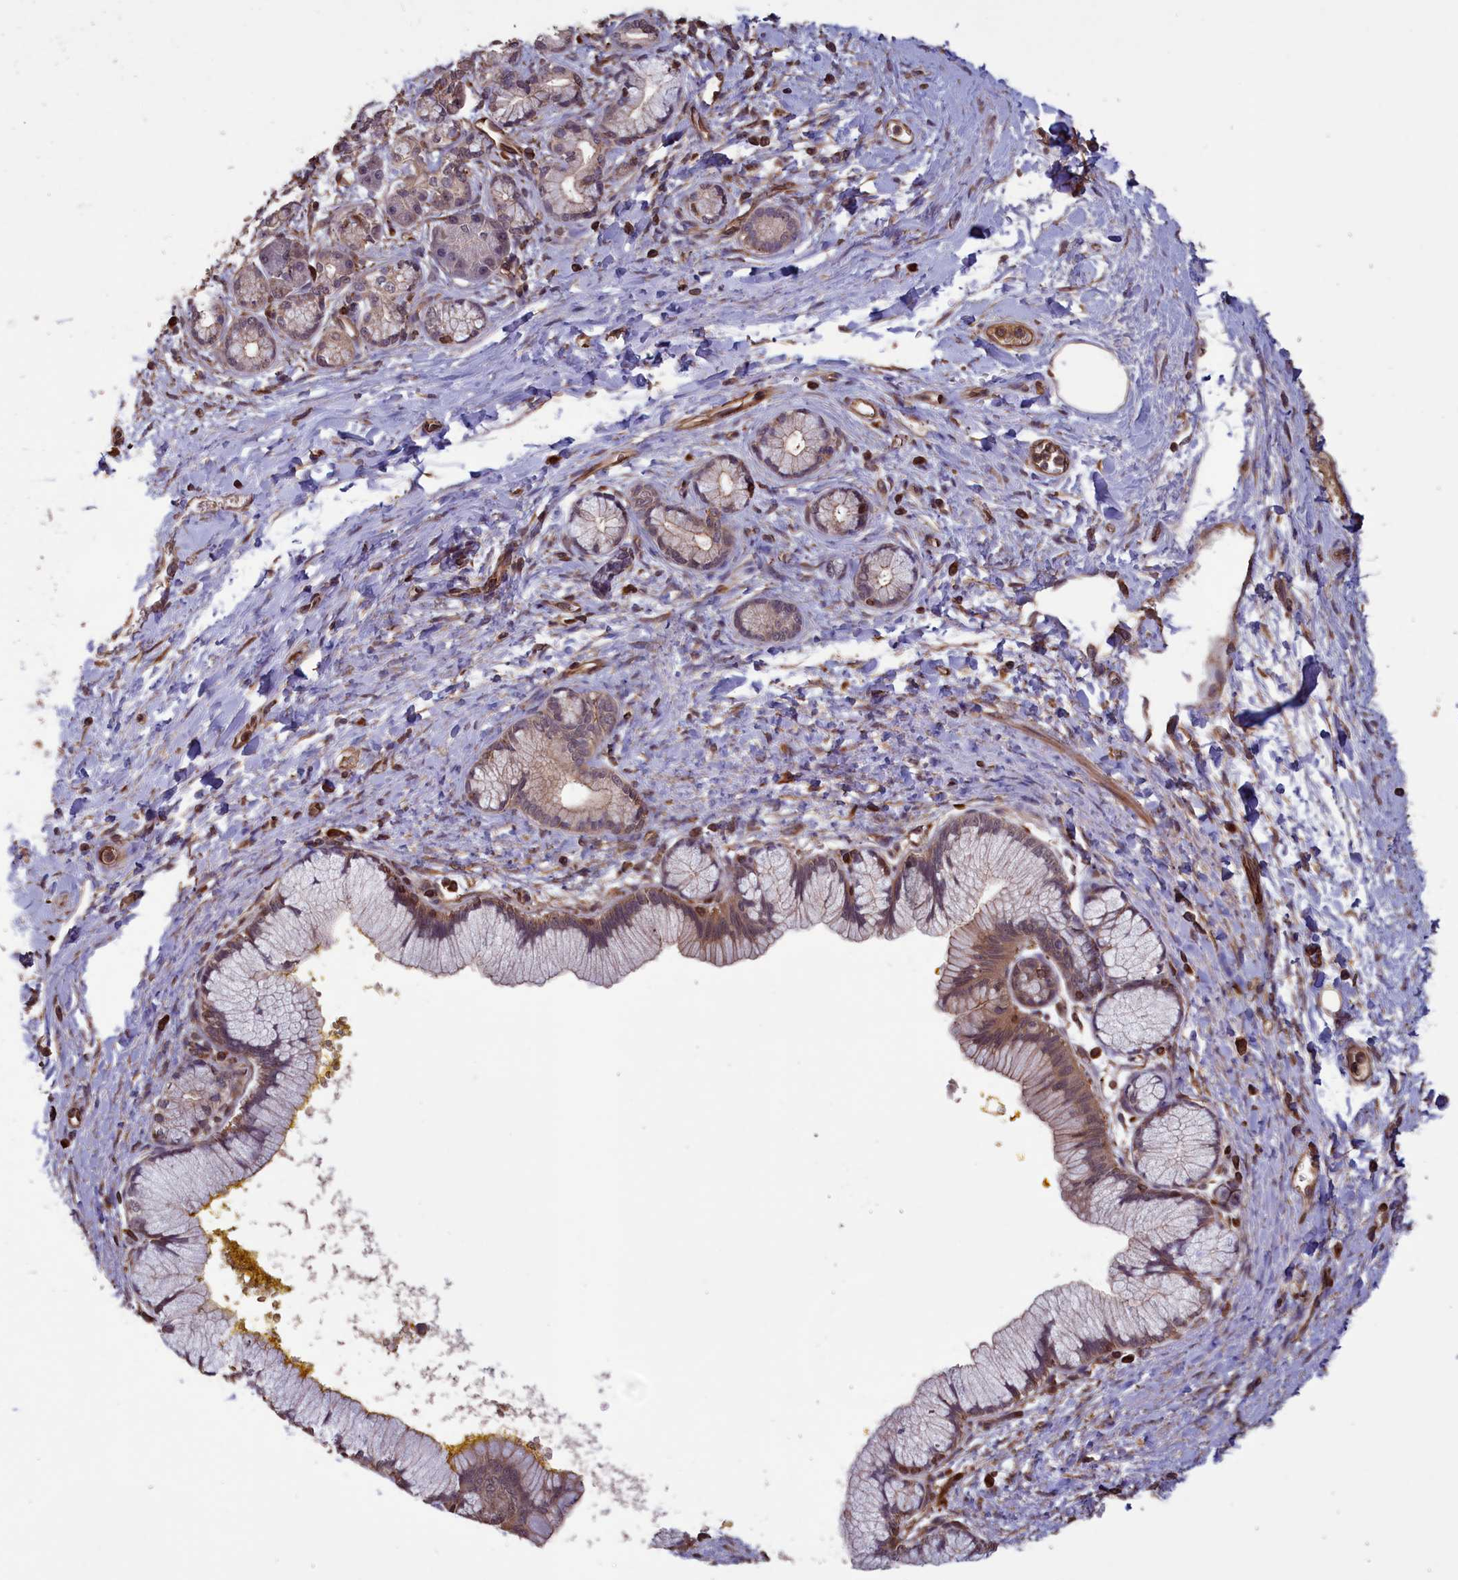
{"staining": {"intensity": "weak", "quantity": "25%-75%", "location": "cytoplasmic/membranous"}, "tissue": "pancreatic cancer", "cell_type": "Tumor cells", "image_type": "cancer", "snomed": [{"axis": "morphology", "description": "Adenocarcinoma, NOS"}, {"axis": "topography", "description": "Pancreas"}], "caption": "This photomicrograph exhibits pancreatic cancer (adenocarcinoma) stained with immunohistochemistry to label a protein in brown. The cytoplasmic/membranous of tumor cells show weak positivity for the protein. Nuclei are counter-stained blue.", "gene": "DAPK3", "patient": {"sex": "male", "age": 58}}